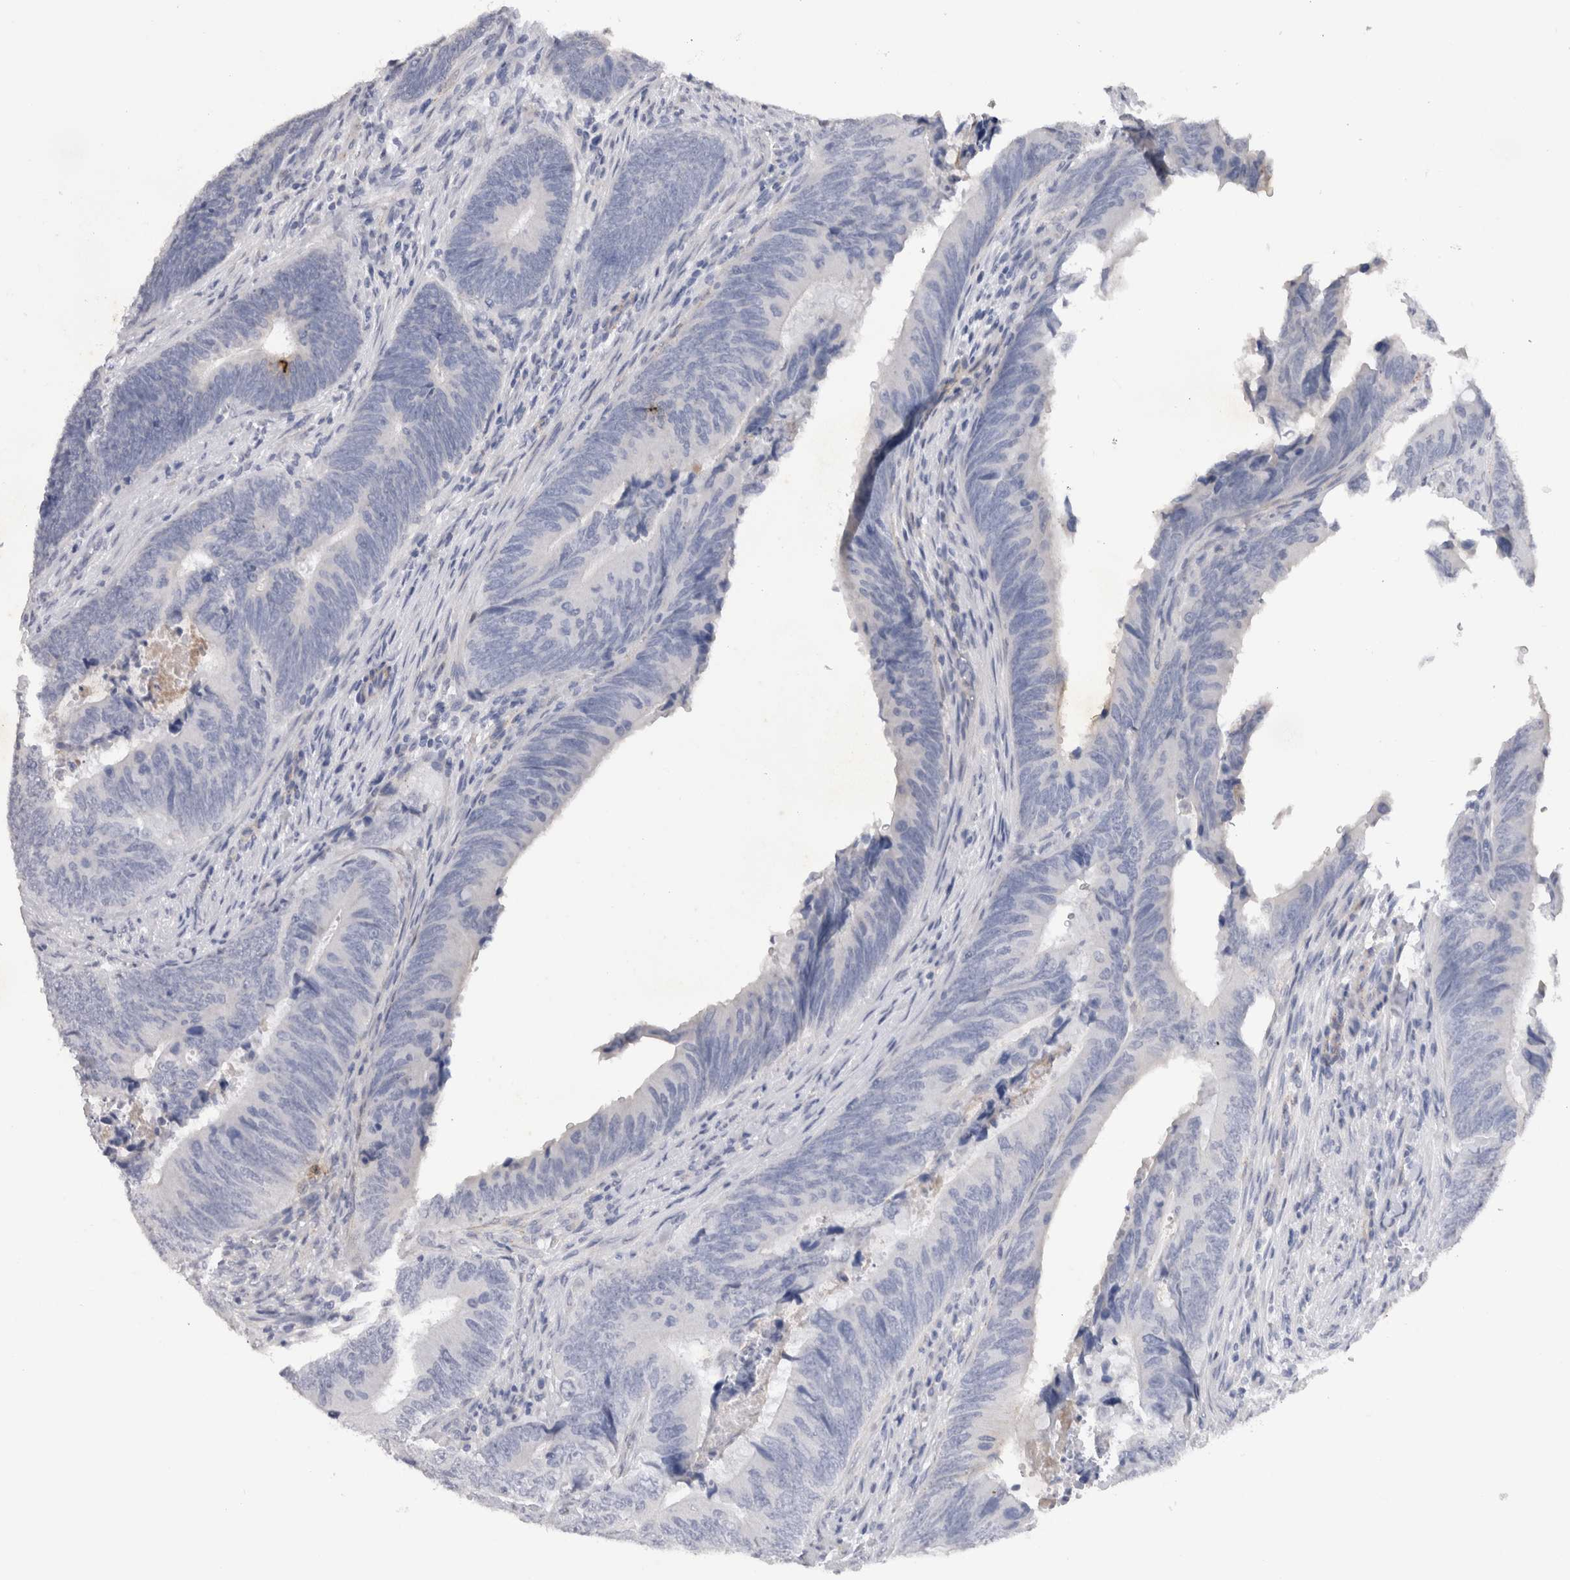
{"staining": {"intensity": "negative", "quantity": "none", "location": "none"}, "tissue": "colorectal cancer", "cell_type": "Tumor cells", "image_type": "cancer", "snomed": [{"axis": "morphology", "description": "Normal tissue, NOS"}, {"axis": "morphology", "description": "Adenocarcinoma, NOS"}, {"axis": "topography", "description": "Colon"}], "caption": "Colorectal adenocarcinoma stained for a protein using IHC demonstrates no positivity tumor cells.", "gene": "CDH6", "patient": {"sex": "male", "age": 56}}